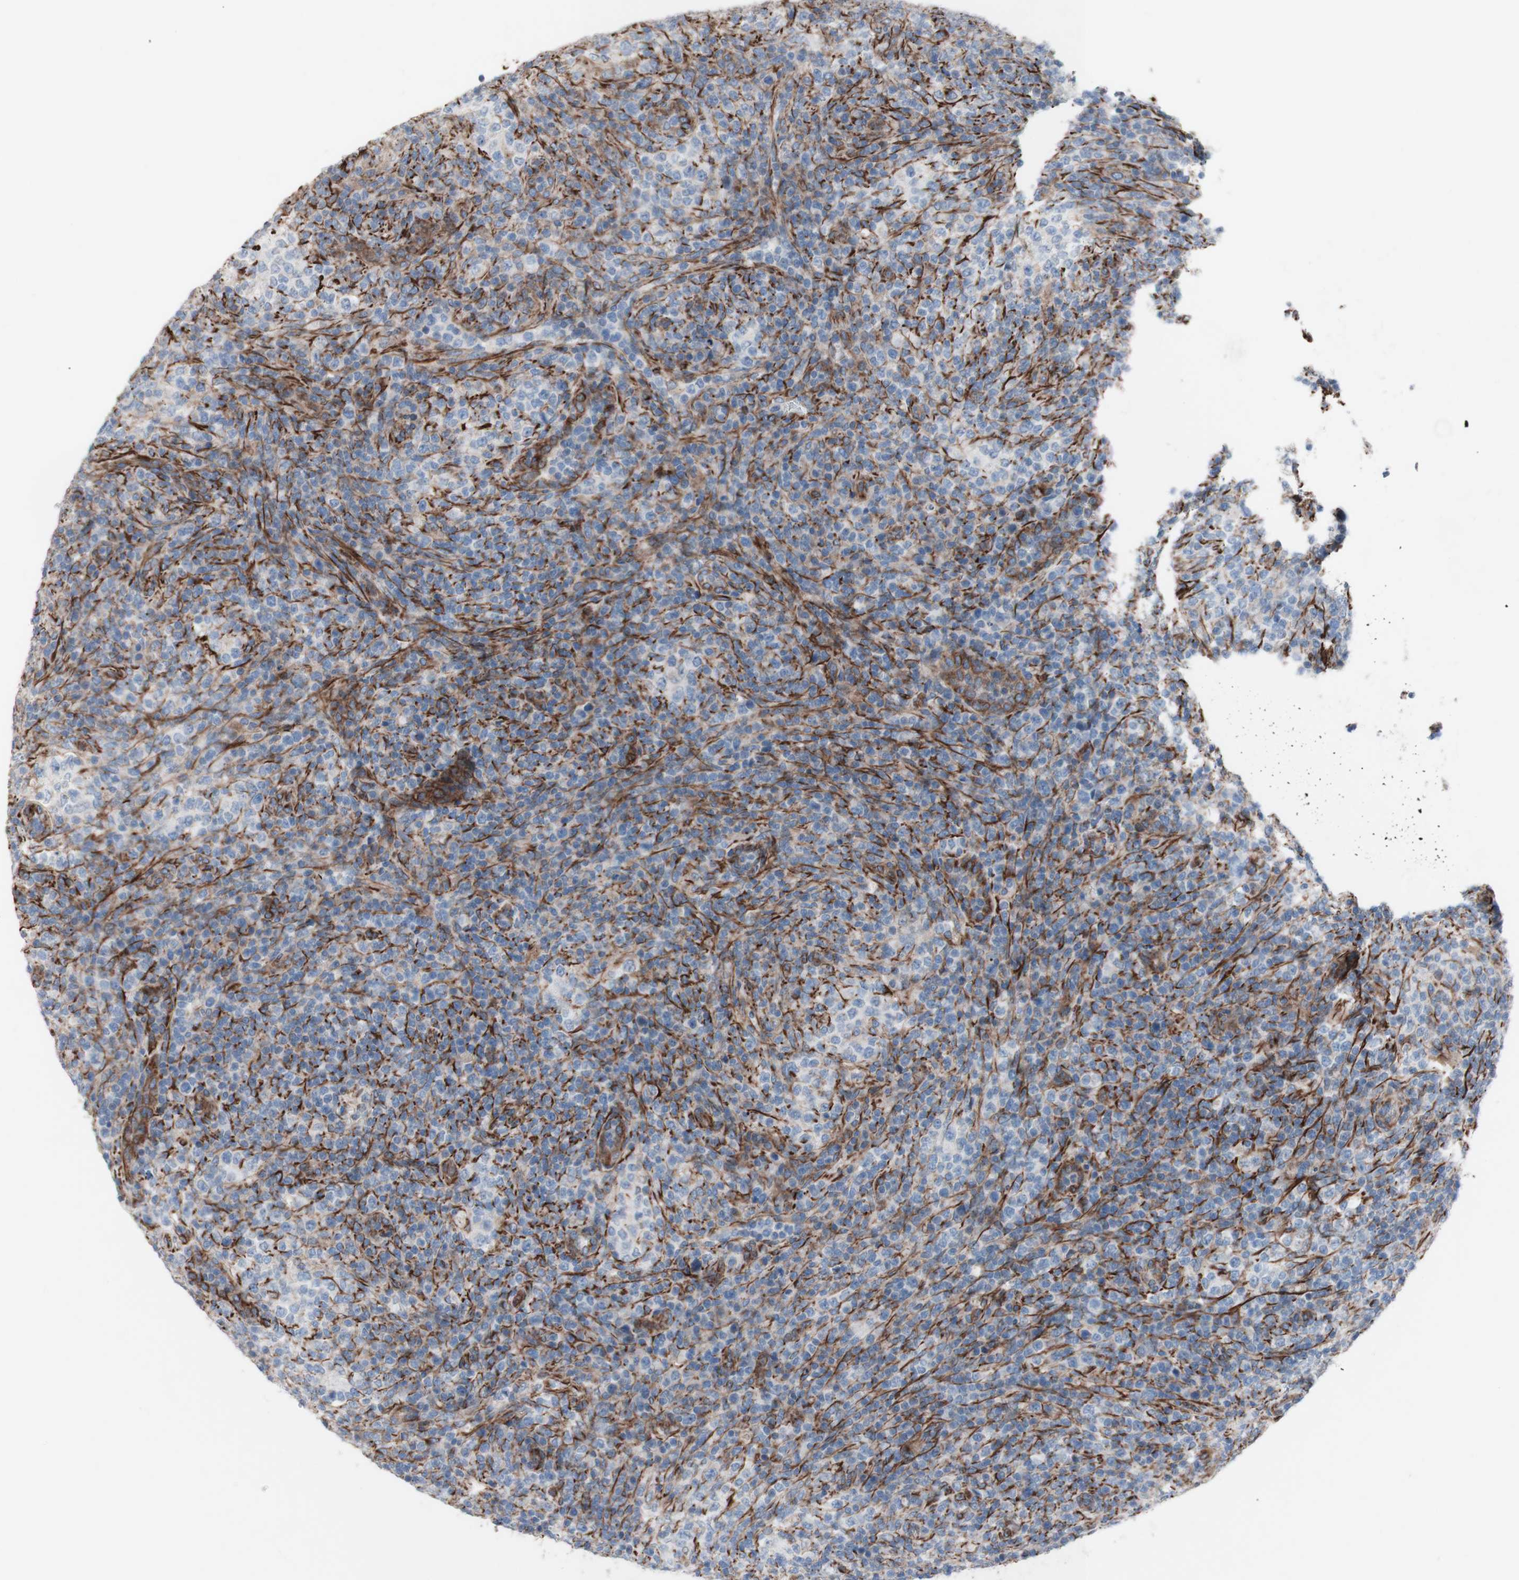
{"staining": {"intensity": "negative", "quantity": "none", "location": "none"}, "tissue": "lymphoma", "cell_type": "Tumor cells", "image_type": "cancer", "snomed": [{"axis": "morphology", "description": "Malignant lymphoma, non-Hodgkin's type, High grade"}, {"axis": "topography", "description": "Lymph node"}], "caption": "High magnification brightfield microscopy of high-grade malignant lymphoma, non-Hodgkin's type stained with DAB (brown) and counterstained with hematoxylin (blue): tumor cells show no significant staining.", "gene": "AGPAT5", "patient": {"sex": "female", "age": 76}}